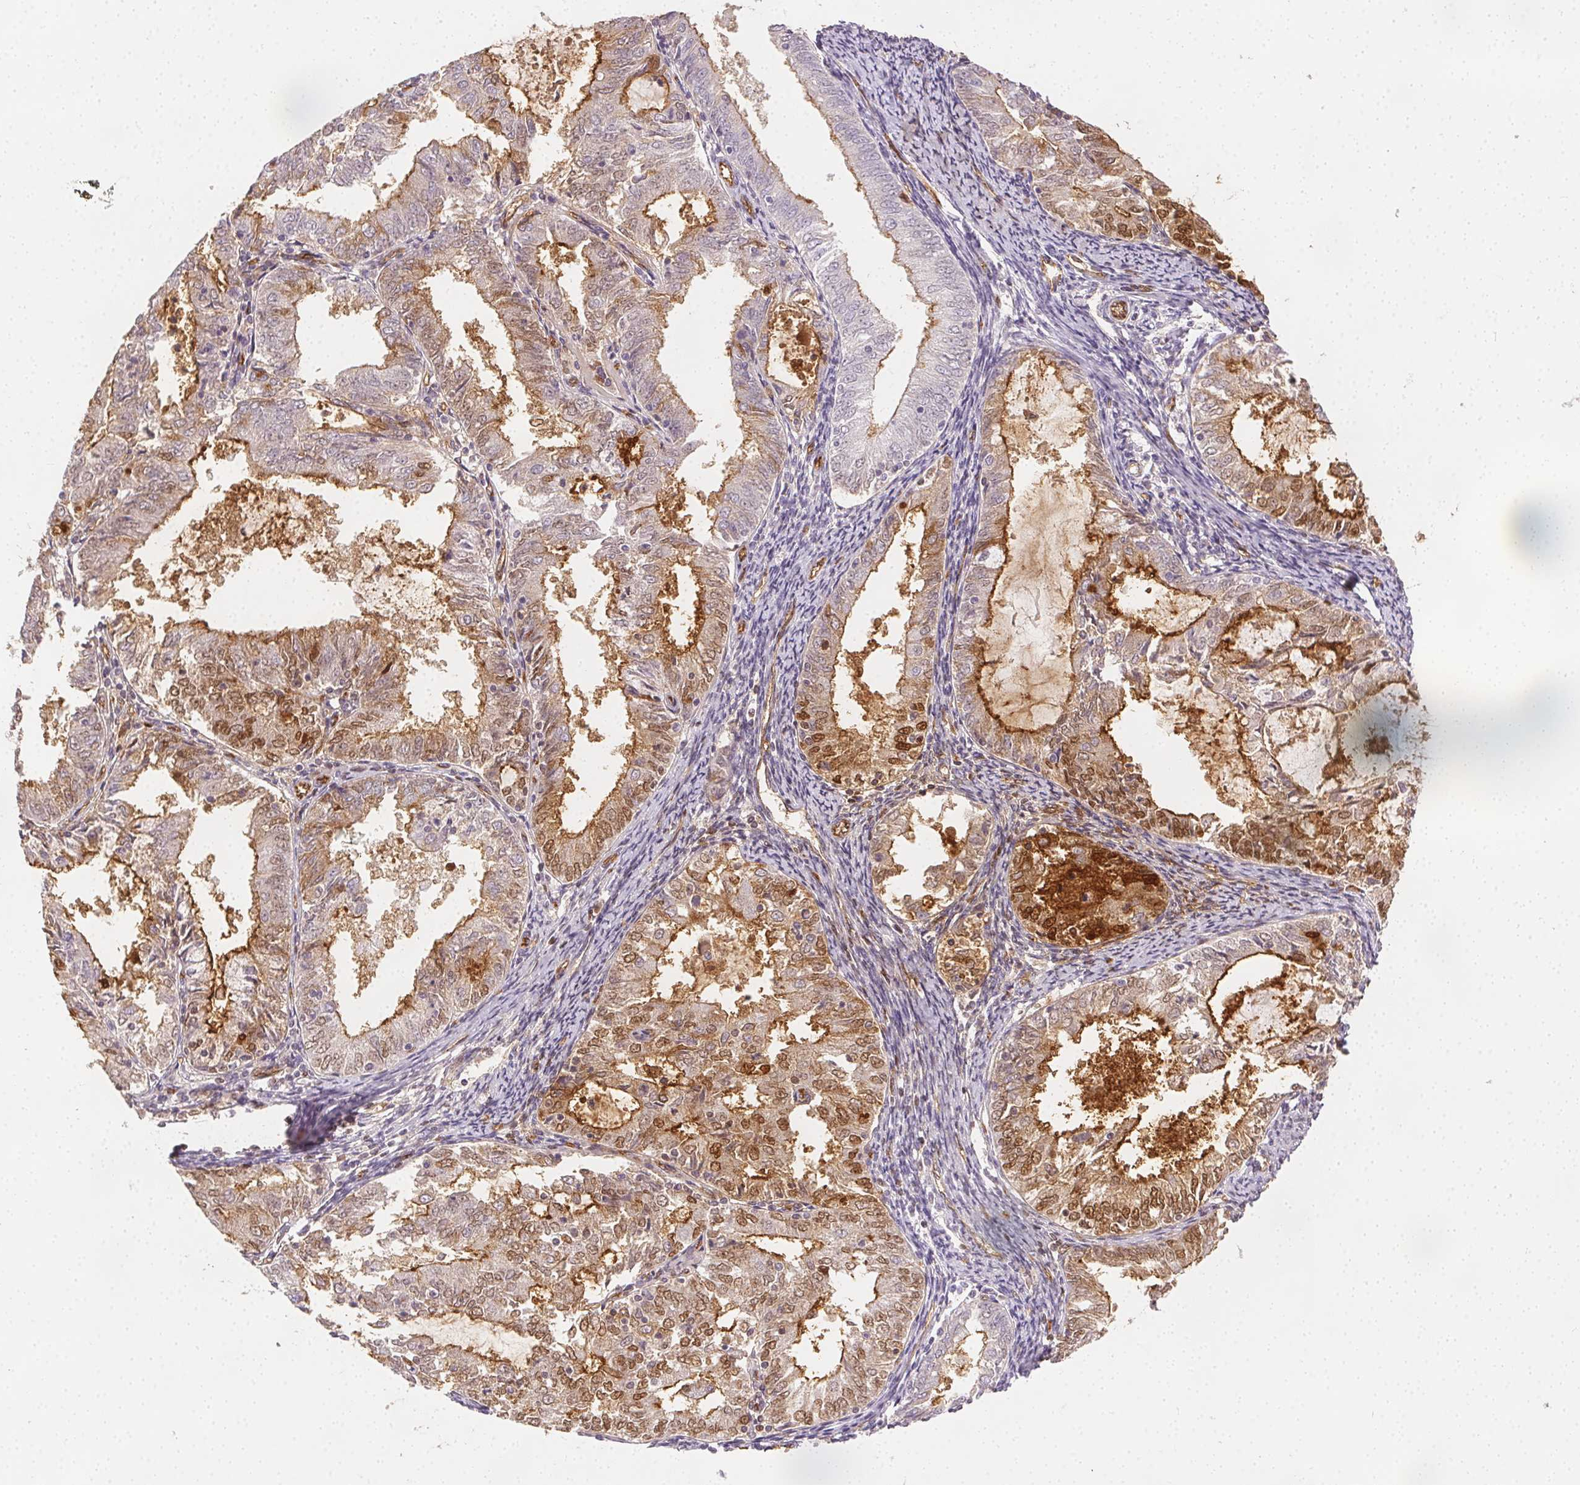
{"staining": {"intensity": "moderate", "quantity": "25%-75%", "location": "cytoplasmic/membranous,nuclear"}, "tissue": "endometrial cancer", "cell_type": "Tumor cells", "image_type": "cancer", "snomed": [{"axis": "morphology", "description": "Adenocarcinoma, NOS"}, {"axis": "topography", "description": "Endometrium"}], "caption": "Immunohistochemical staining of adenocarcinoma (endometrial) exhibits moderate cytoplasmic/membranous and nuclear protein positivity in approximately 25%-75% of tumor cells.", "gene": "PODXL", "patient": {"sex": "female", "age": 57}}